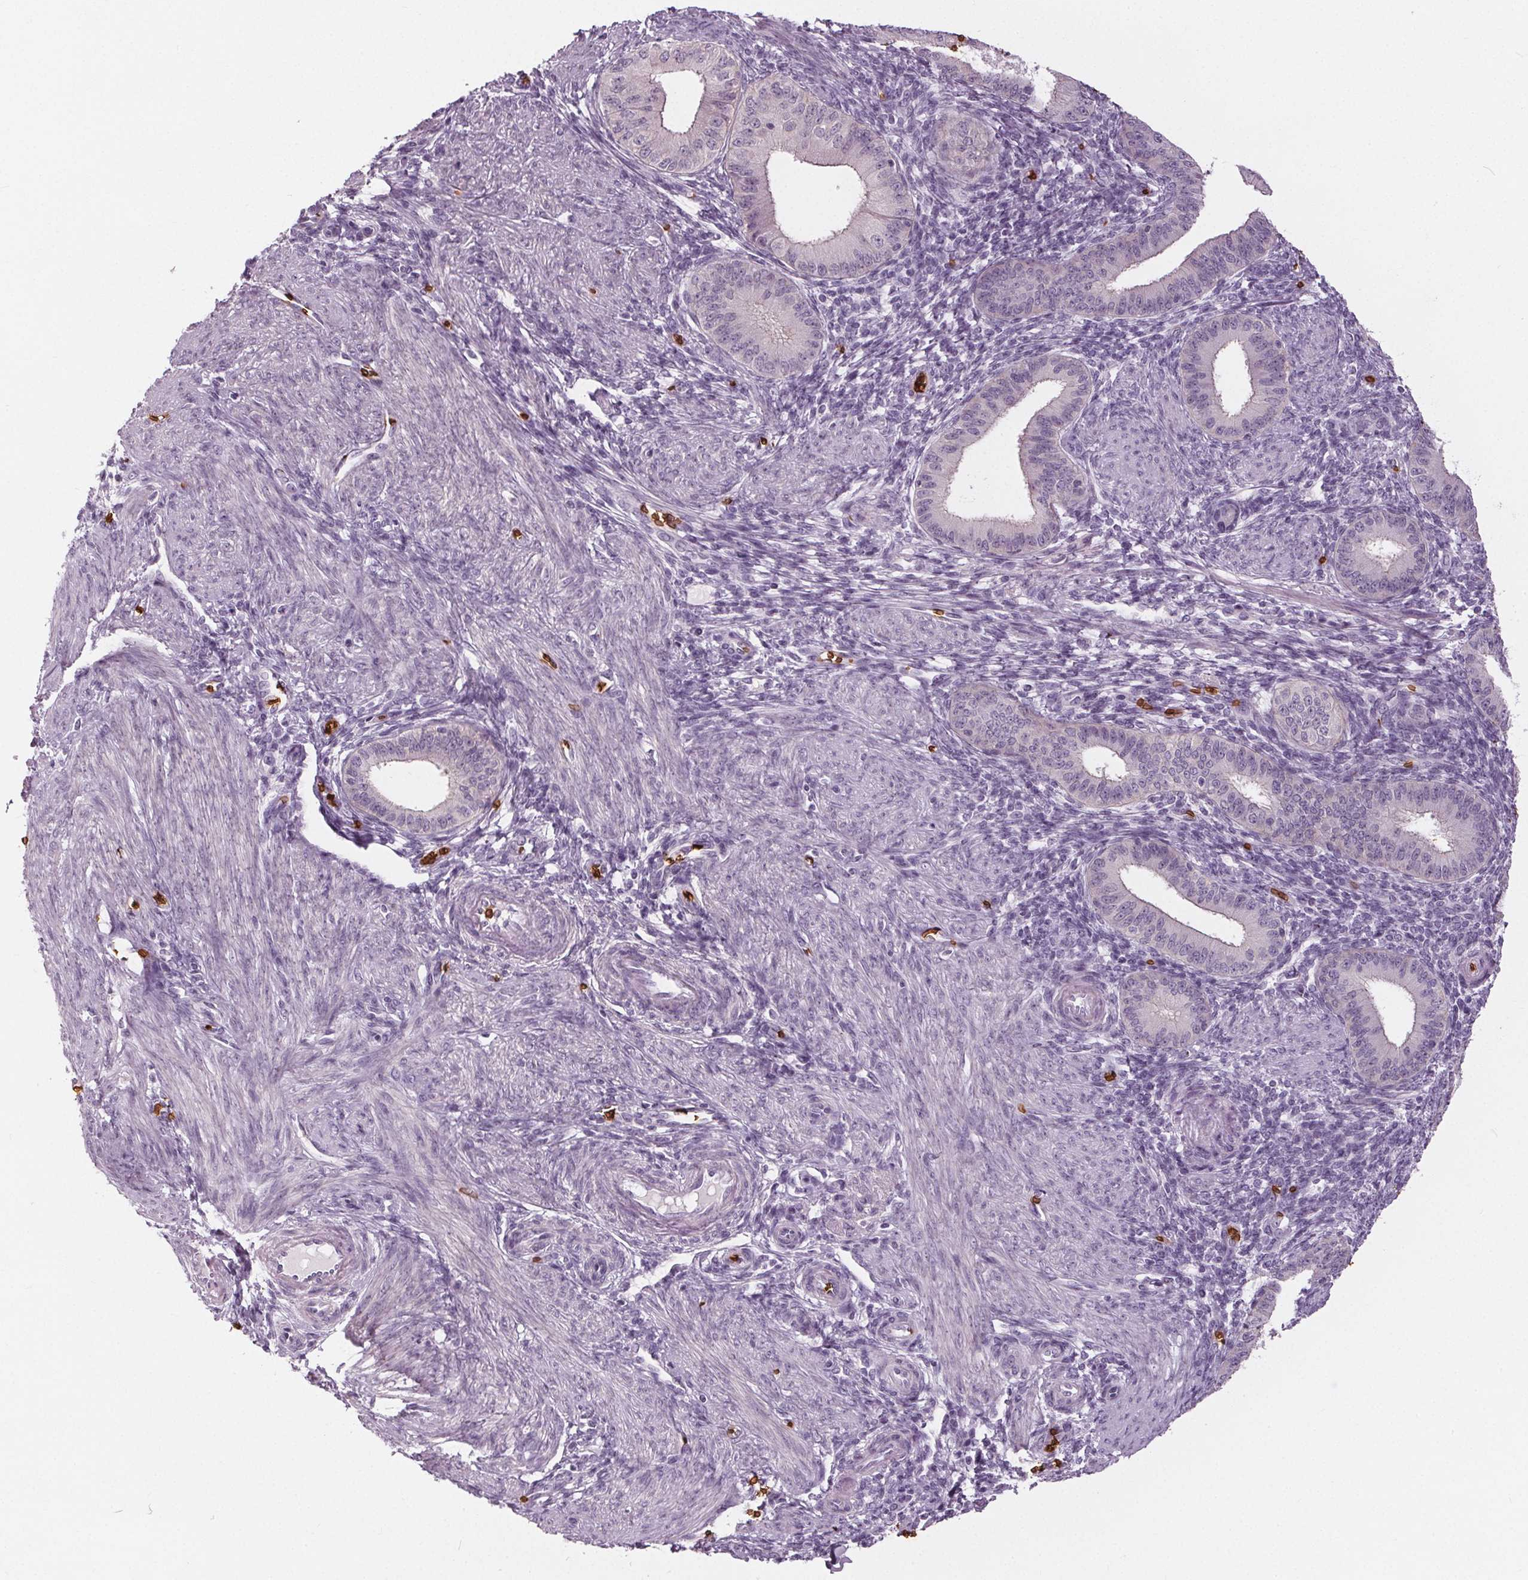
{"staining": {"intensity": "negative", "quantity": "none", "location": "none"}, "tissue": "endometrium", "cell_type": "Cells in endometrial stroma", "image_type": "normal", "snomed": [{"axis": "morphology", "description": "Normal tissue, NOS"}, {"axis": "topography", "description": "Endometrium"}], "caption": "Immunohistochemical staining of benign endometrium displays no significant staining in cells in endometrial stroma.", "gene": "SLC4A1", "patient": {"sex": "female", "age": 39}}